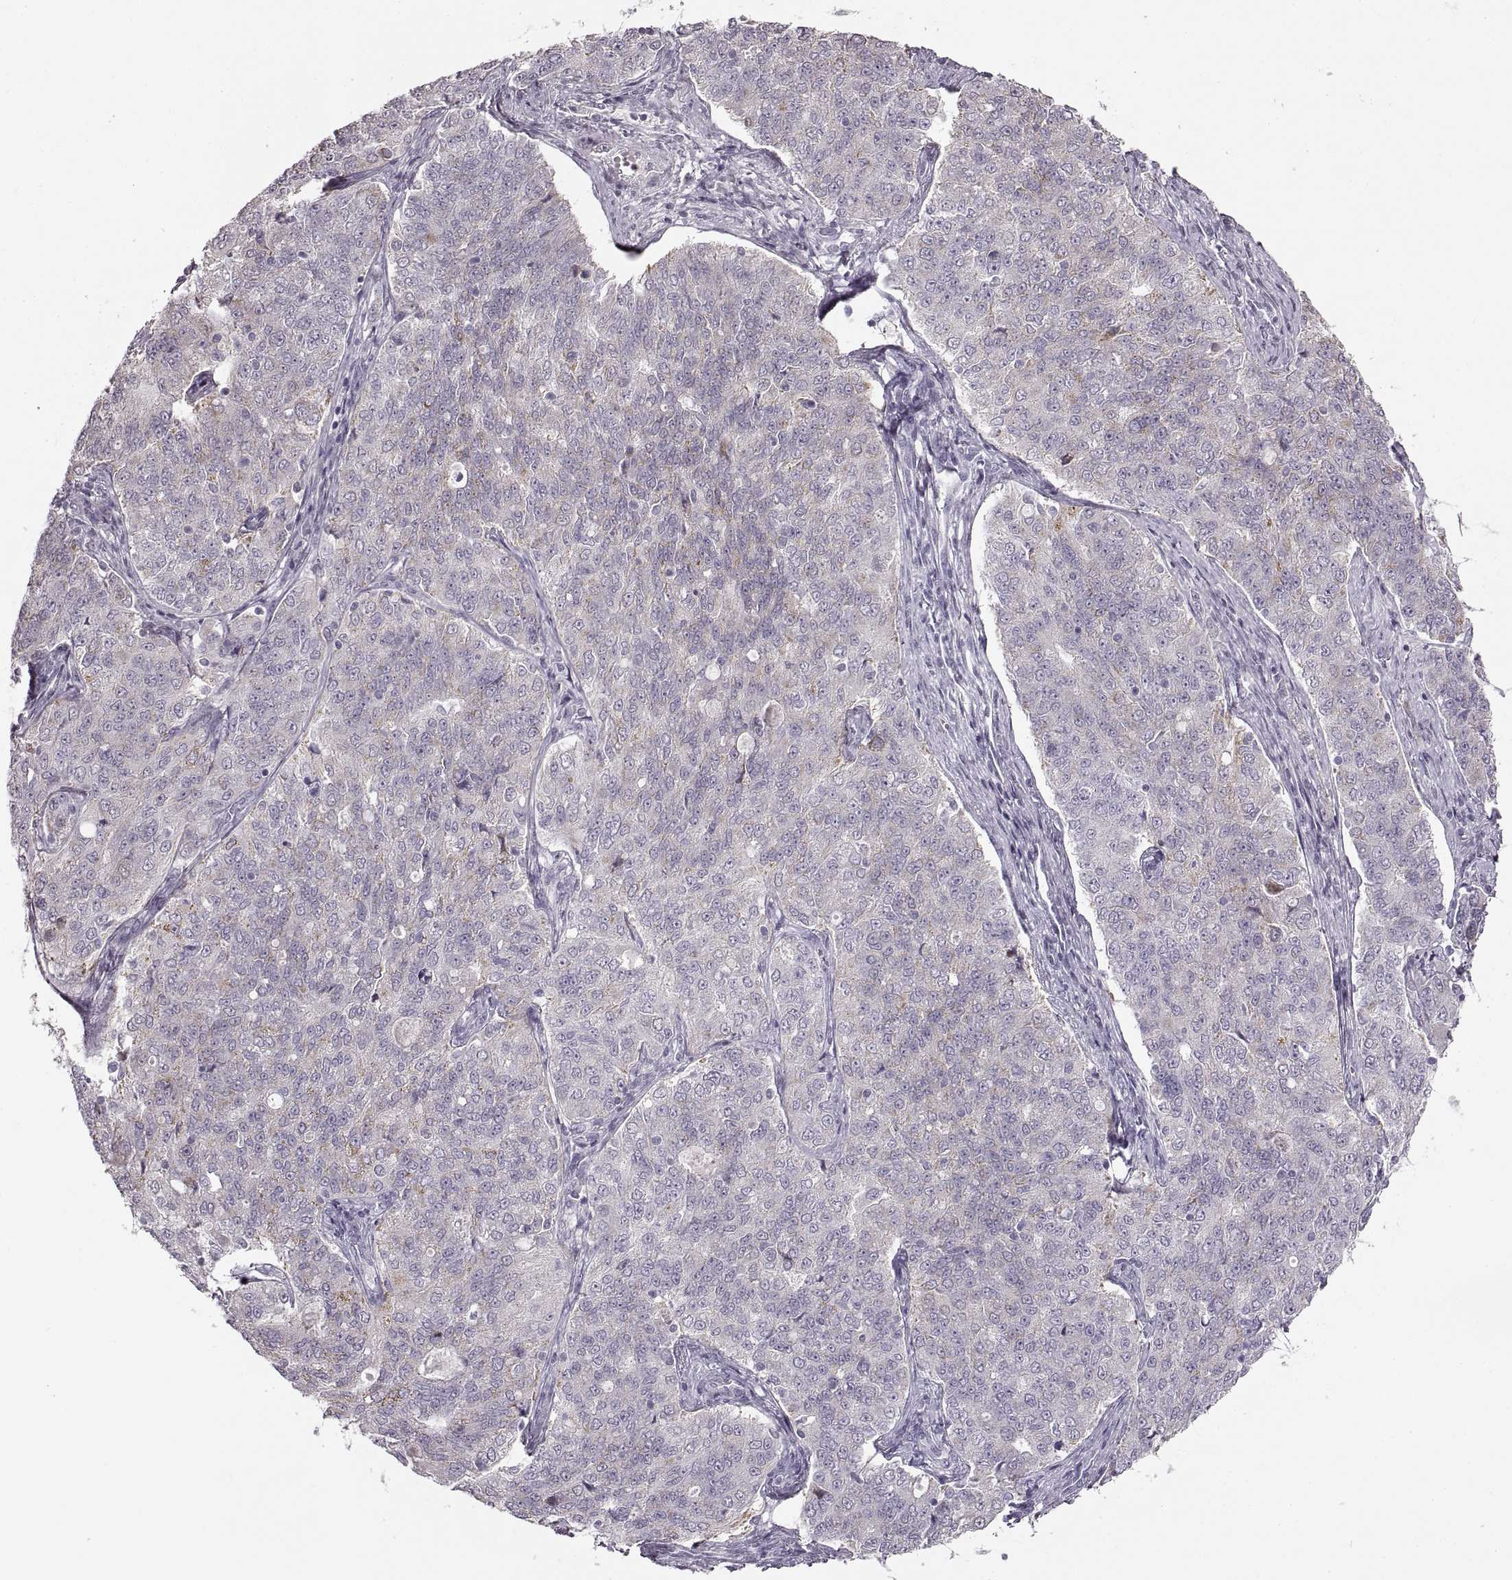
{"staining": {"intensity": "weak", "quantity": "<25%", "location": "cytoplasmic/membranous"}, "tissue": "endometrial cancer", "cell_type": "Tumor cells", "image_type": "cancer", "snomed": [{"axis": "morphology", "description": "Adenocarcinoma, NOS"}, {"axis": "topography", "description": "Endometrium"}], "caption": "Human adenocarcinoma (endometrial) stained for a protein using immunohistochemistry displays no expression in tumor cells.", "gene": "CNTN1", "patient": {"sex": "female", "age": 43}}